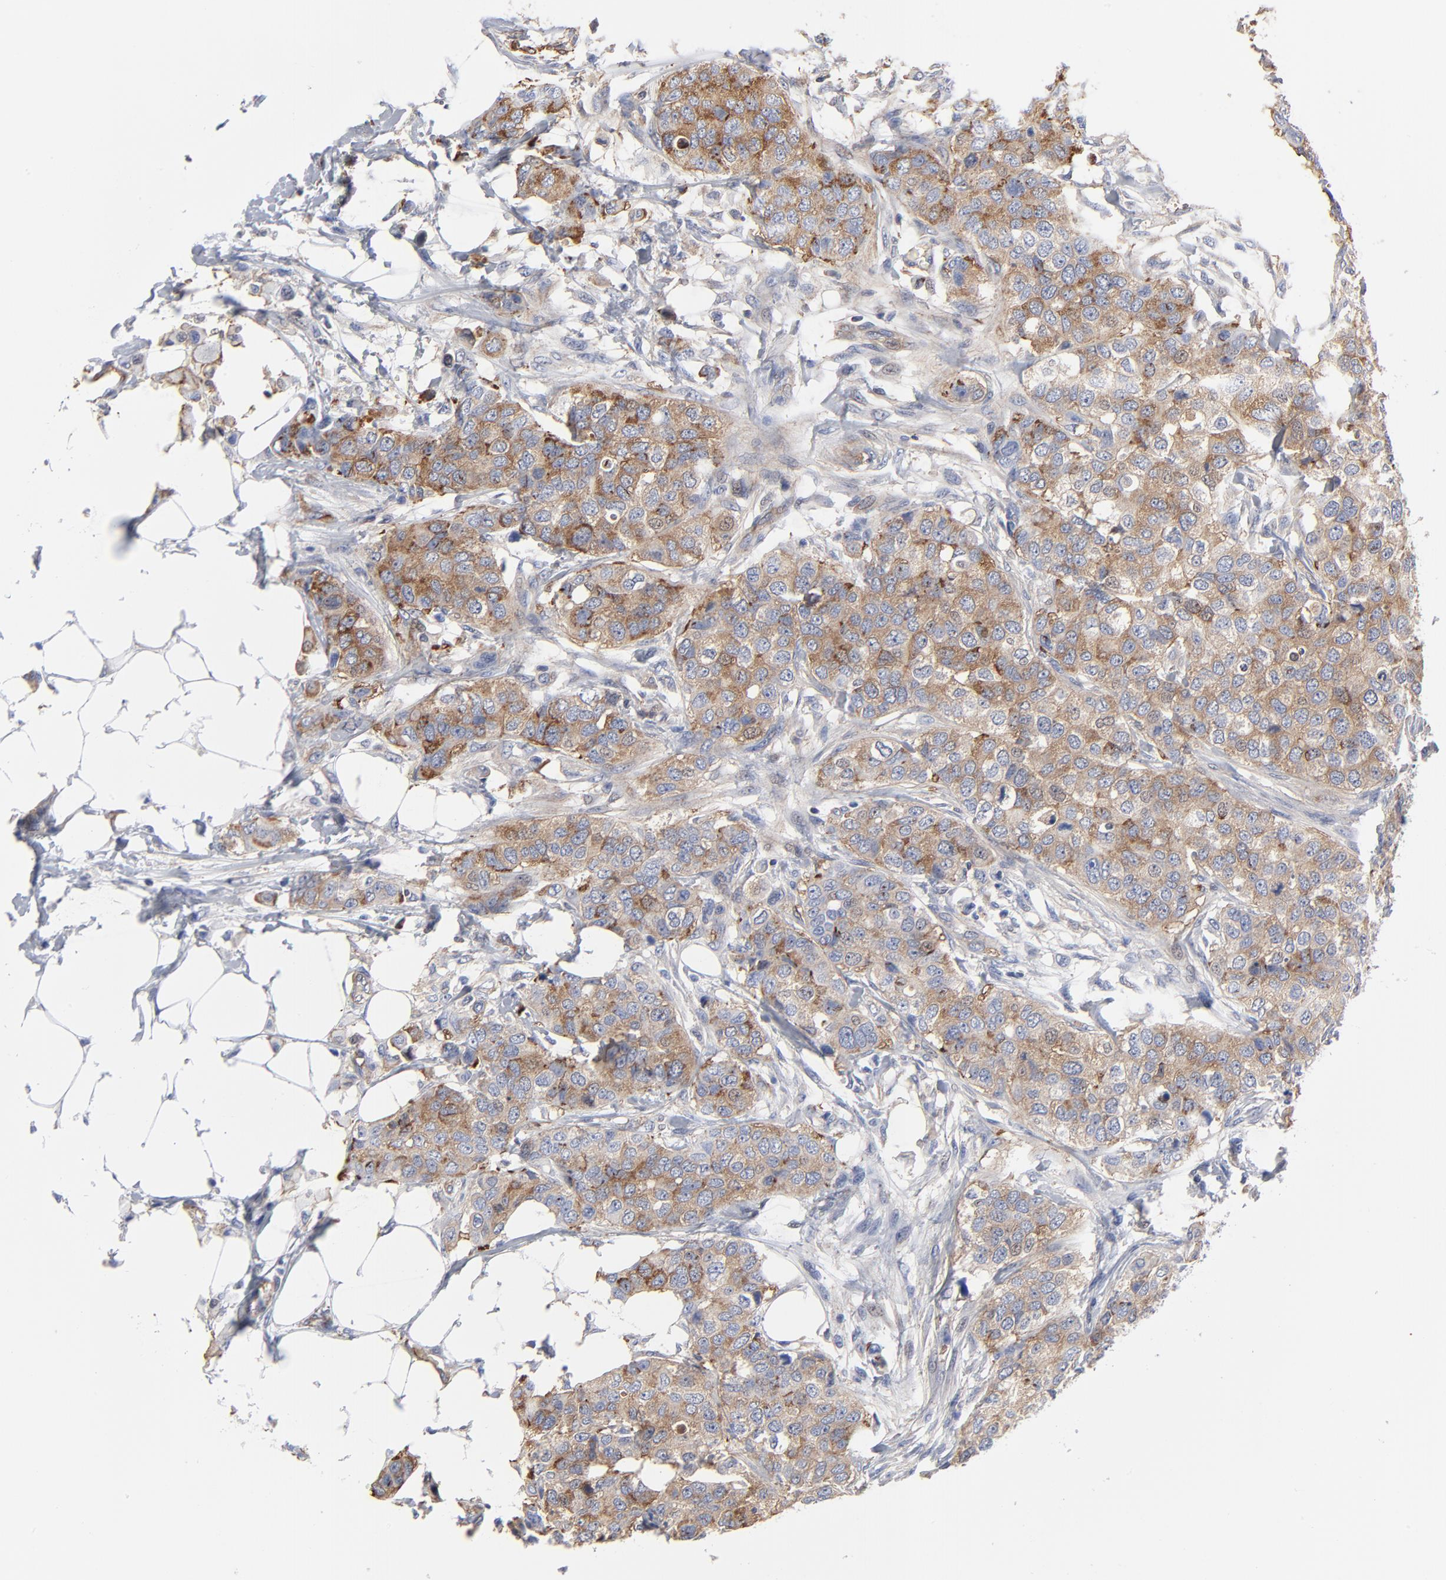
{"staining": {"intensity": "moderate", "quantity": ">75%", "location": "cytoplasmic/membranous"}, "tissue": "breast cancer", "cell_type": "Tumor cells", "image_type": "cancer", "snomed": [{"axis": "morphology", "description": "Normal tissue, NOS"}, {"axis": "morphology", "description": "Duct carcinoma"}, {"axis": "topography", "description": "Breast"}], "caption": "An image showing moderate cytoplasmic/membranous positivity in approximately >75% of tumor cells in breast cancer (intraductal carcinoma), as visualized by brown immunohistochemical staining.", "gene": "ACTA2", "patient": {"sex": "female", "age": 49}}